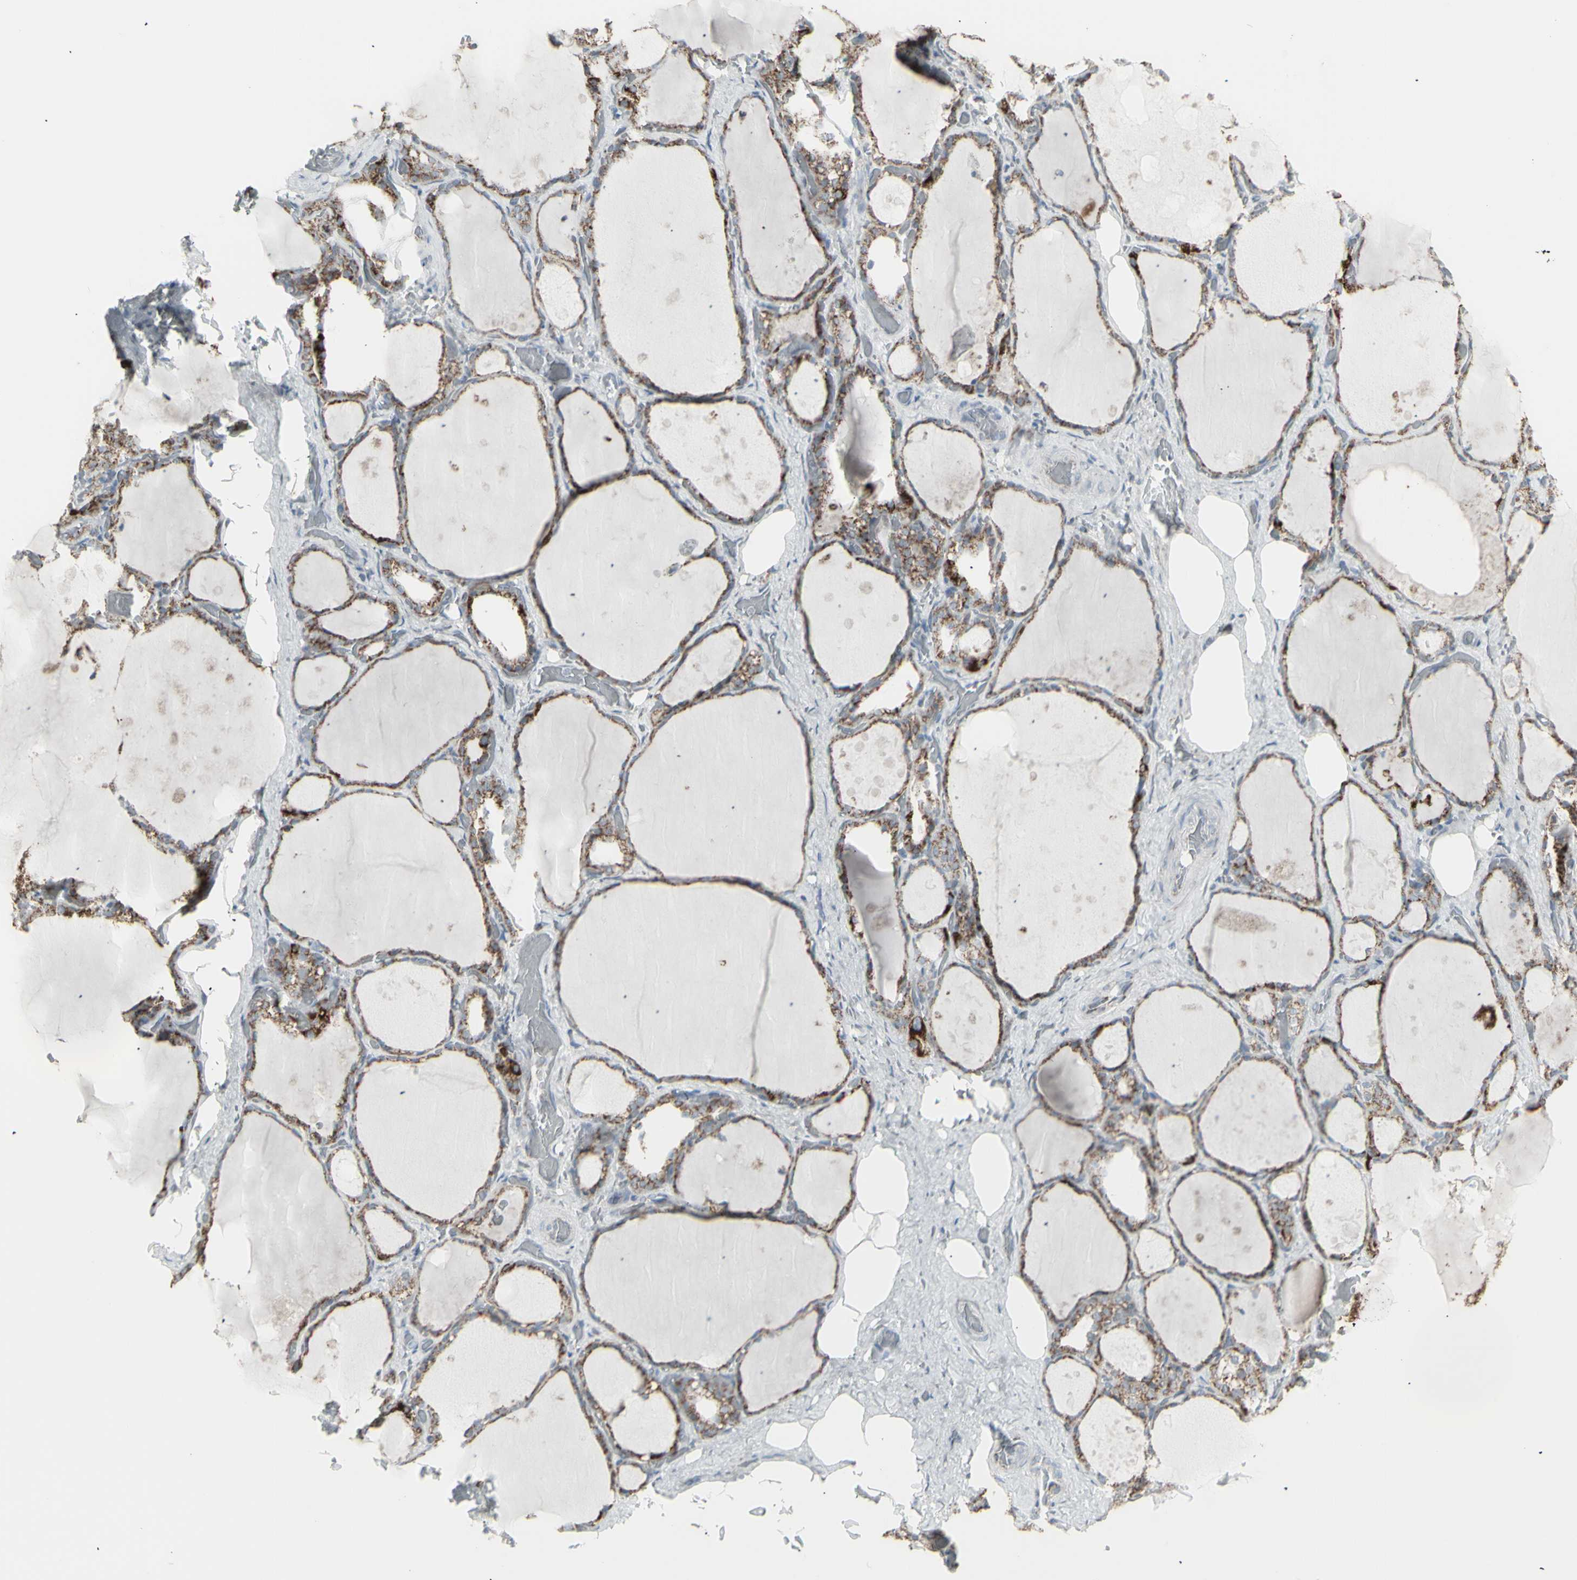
{"staining": {"intensity": "strong", "quantity": ">75%", "location": "cytoplasmic/membranous"}, "tissue": "thyroid gland", "cell_type": "Glandular cells", "image_type": "normal", "snomed": [{"axis": "morphology", "description": "Normal tissue, NOS"}, {"axis": "topography", "description": "Thyroid gland"}], "caption": "Glandular cells display strong cytoplasmic/membranous positivity in approximately >75% of cells in normal thyroid gland.", "gene": "PLGRKT", "patient": {"sex": "male", "age": 61}}